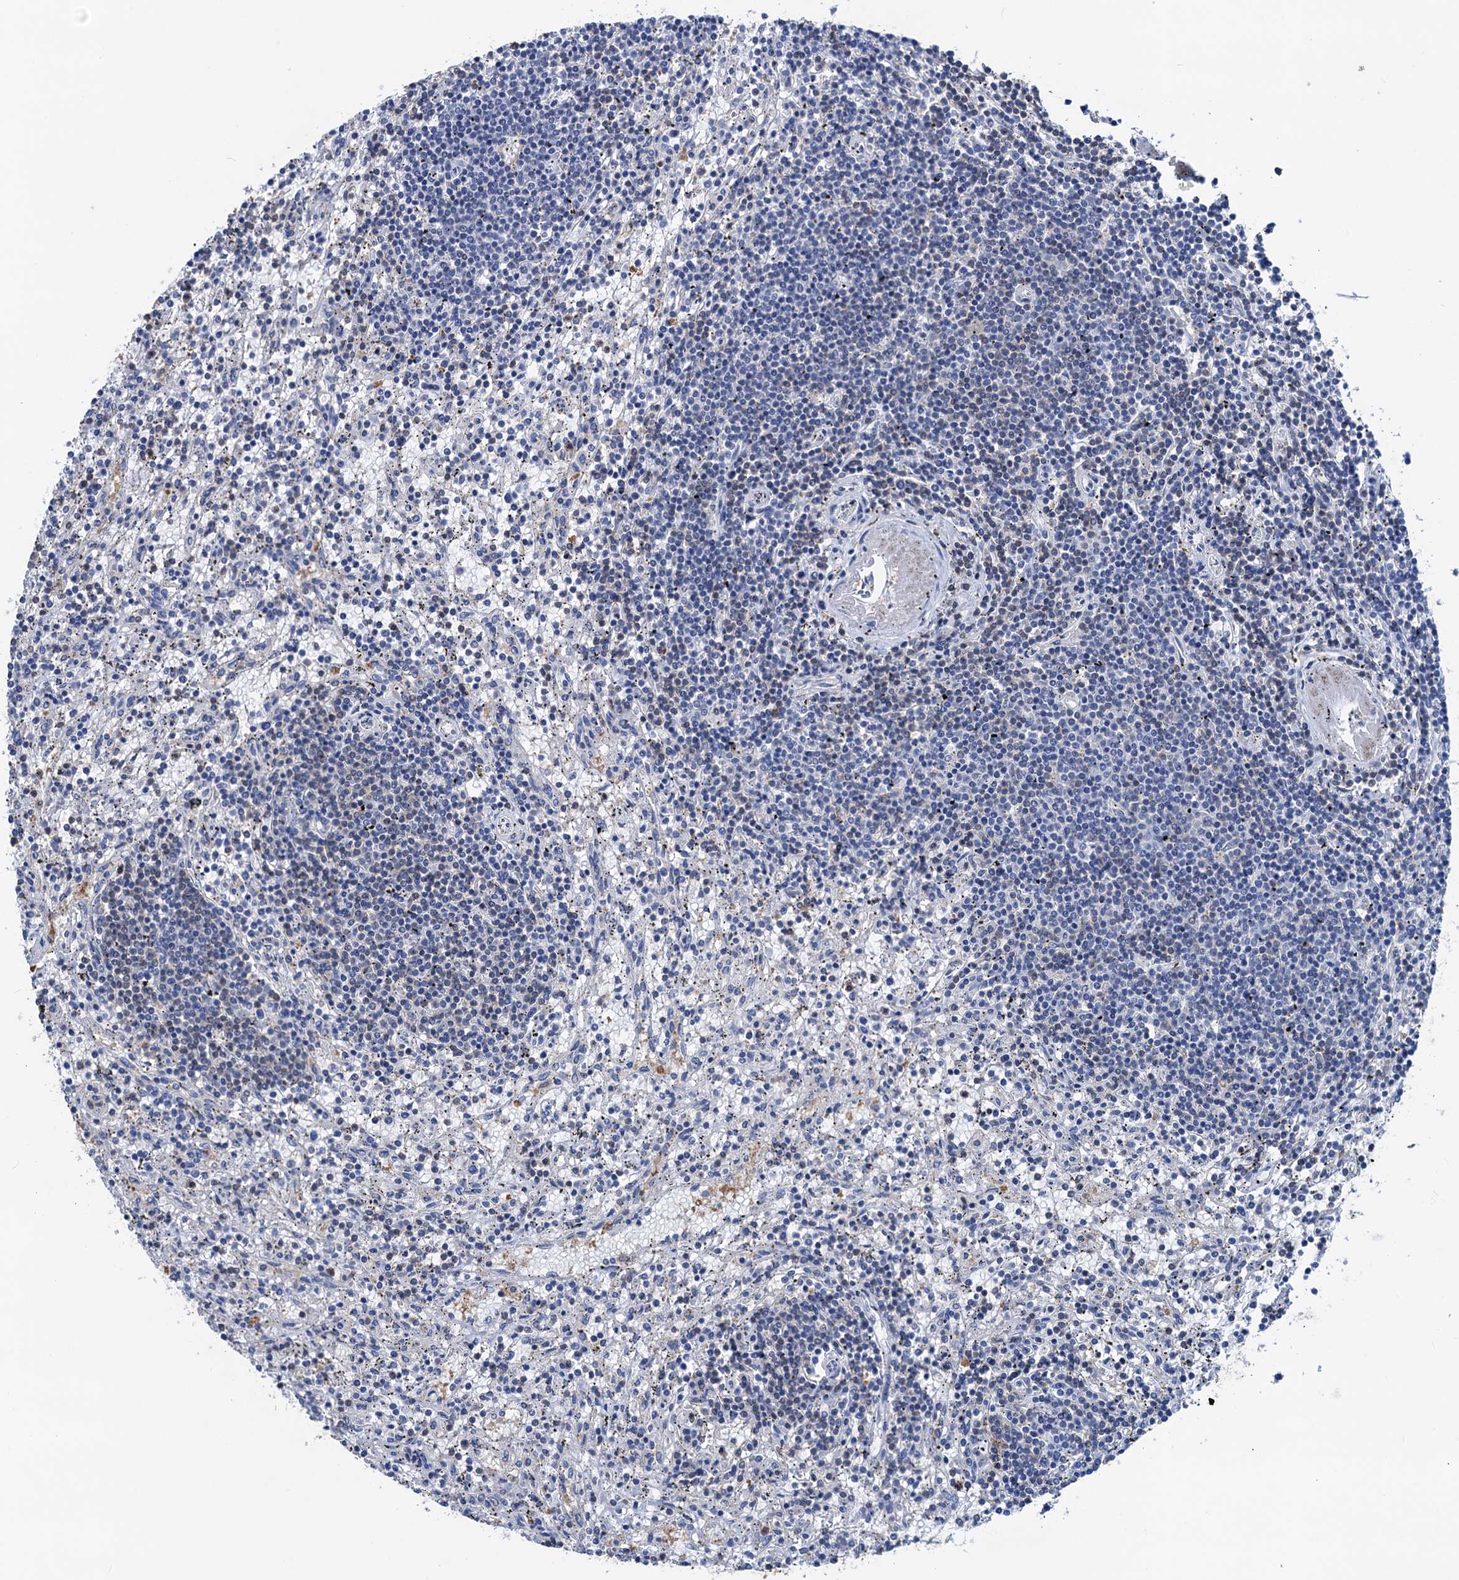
{"staining": {"intensity": "negative", "quantity": "none", "location": "none"}, "tissue": "lymphoma", "cell_type": "Tumor cells", "image_type": "cancer", "snomed": [{"axis": "morphology", "description": "Malignant lymphoma, non-Hodgkin's type, Low grade"}, {"axis": "topography", "description": "Spleen"}], "caption": "IHC of low-grade malignant lymphoma, non-Hodgkin's type shows no staining in tumor cells.", "gene": "RTKN2", "patient": {"sex": "male", "age": 76}}